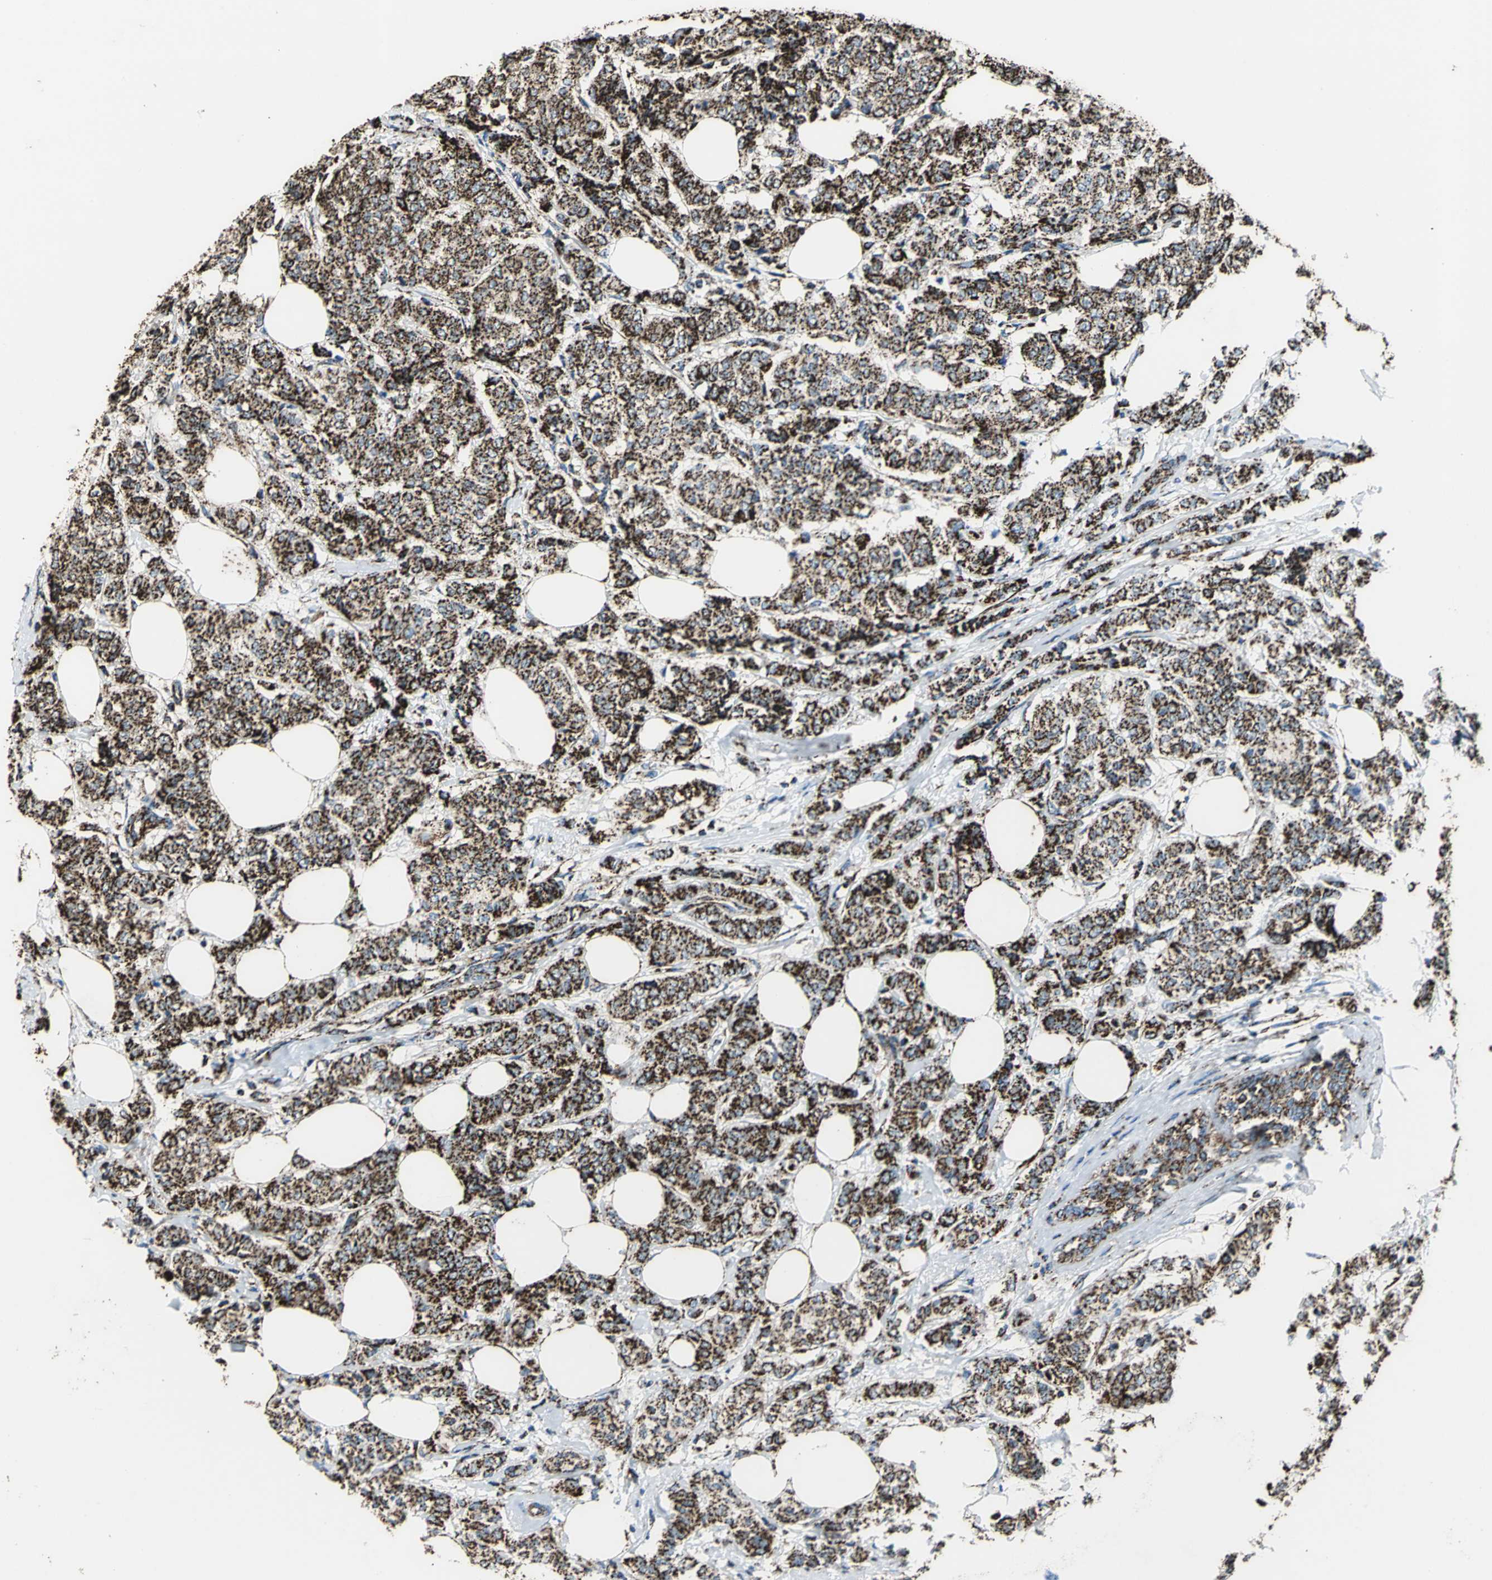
{"staining": {"intensity": "strong", "quantity": ">75%", "location": "cytoplasmic/membranous"}, "tissue": "breast cancer", "cell_type": "Tumor cells", "image_type": "cancer", "snomed": [{"axis": "morphology", "description": "Lobular carcinoma"}, {"axis": "topography", "description": "Breast"}], "caption": "DAB (3,3'-diaminobenzidine) immunohistochemical staining of human breast cancer reveals strong cytoplasmic/membranous protein expression in approximately >75% of tumor cells. The protein is stained brown, and the nuclei are stained in blue (DAB (3,3'-diaminobenzidine) IHC with brightfield microscopy, high magnification).", "gene": "ECH1", "patient": {"sex": "female", "age": 60}}